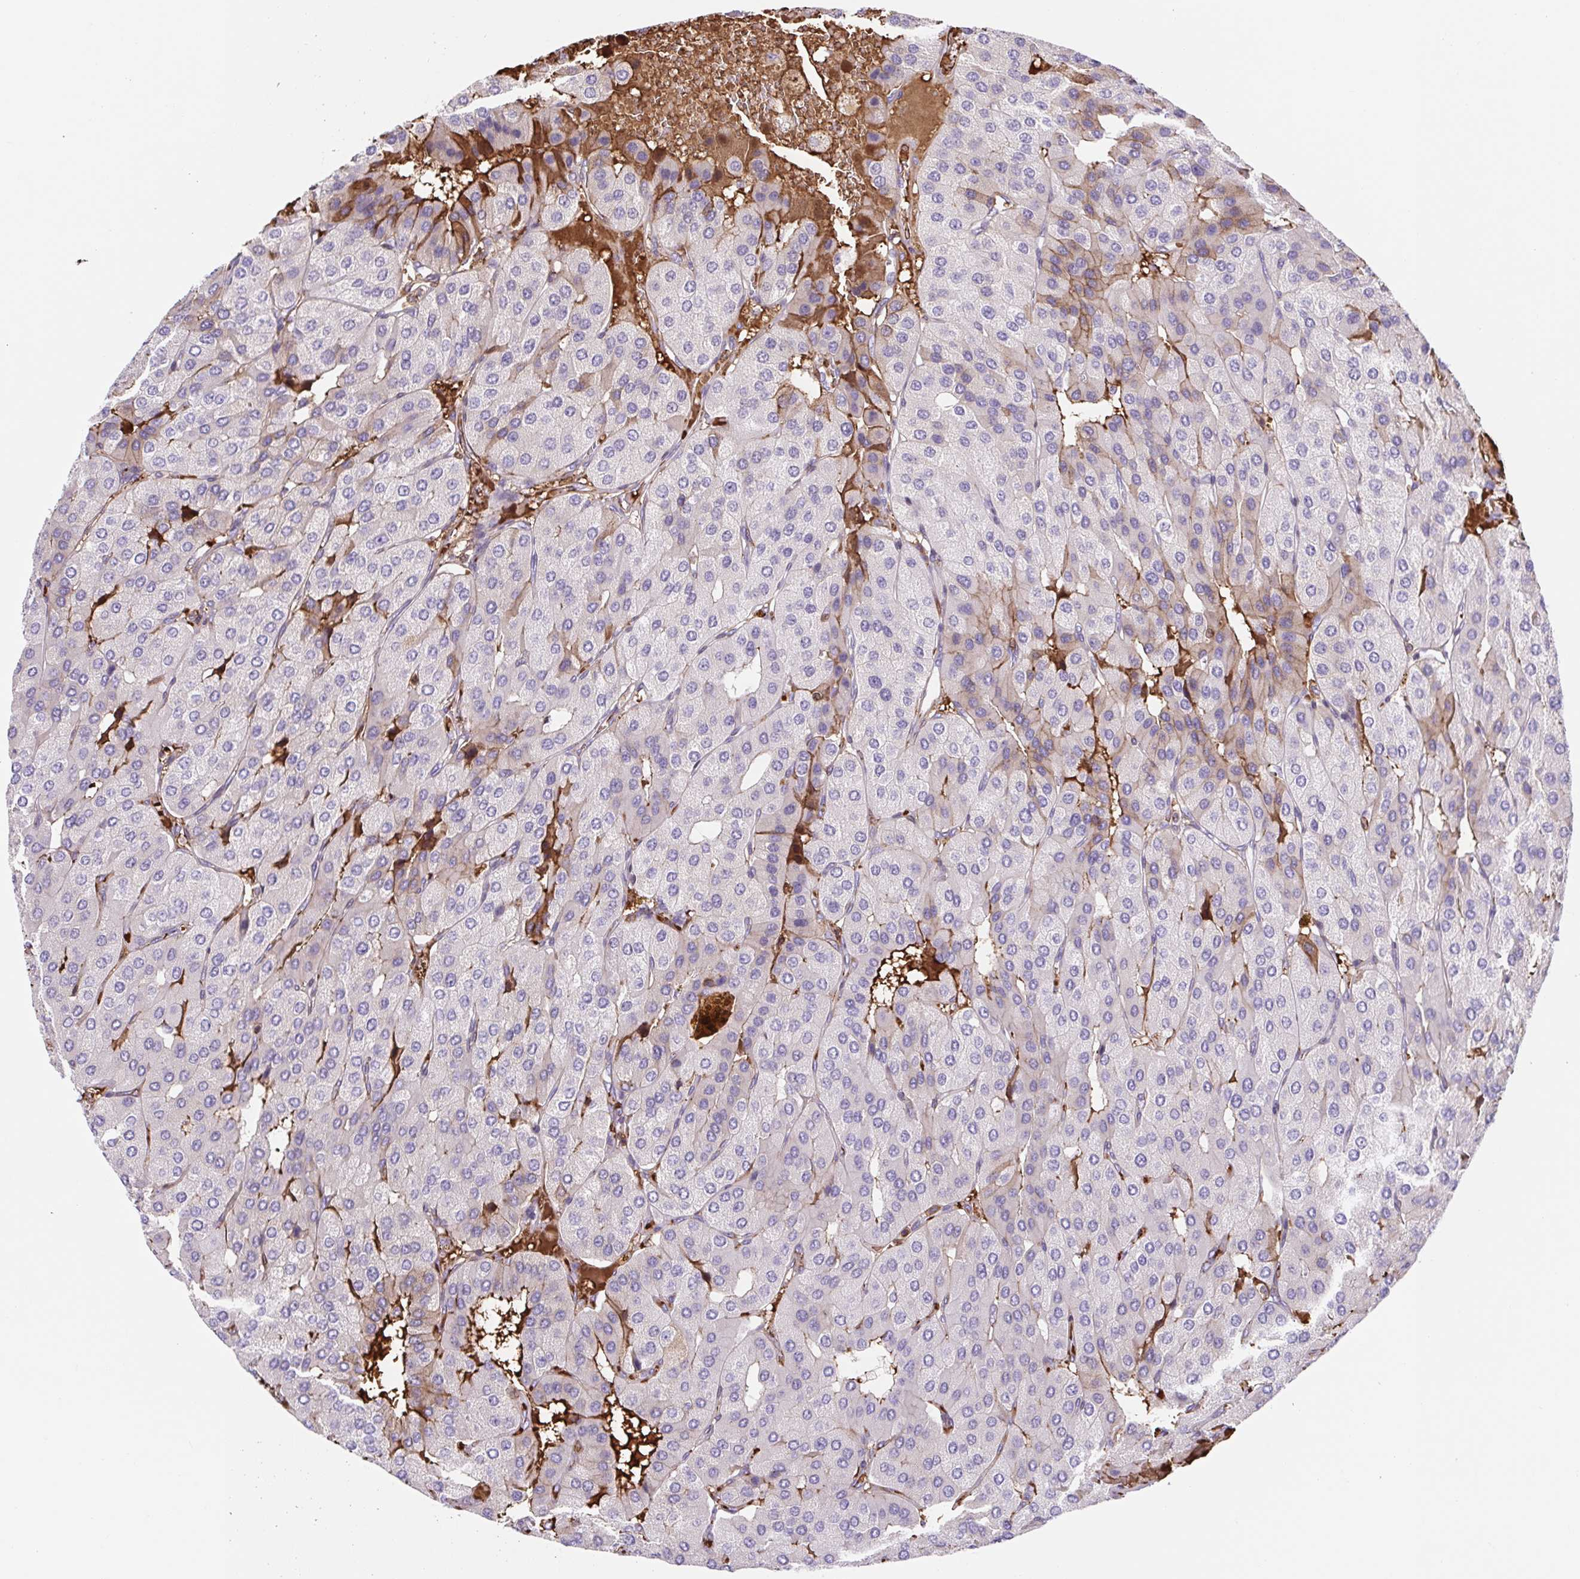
{"staining": {"intensity": "negative", "quantity": "none", "location": "none"}, "tissue": "parathyroid gland", "cell_type": "Glandular cells", "image_type": "normal", "snomed": [{"axis": "morphology", "description": "Normal tissue, NOS"}, {"axis": "morphology", "description": "Adenoma, NOS"}, {"axis": "topography", "description": "Parathyroid gland"}], "caption": "IHC of benign human parathyroid gland reveals no positivity in glandular cells.", "gene": "TPRG1", "patient": {"sex": "female", "age": 86}}